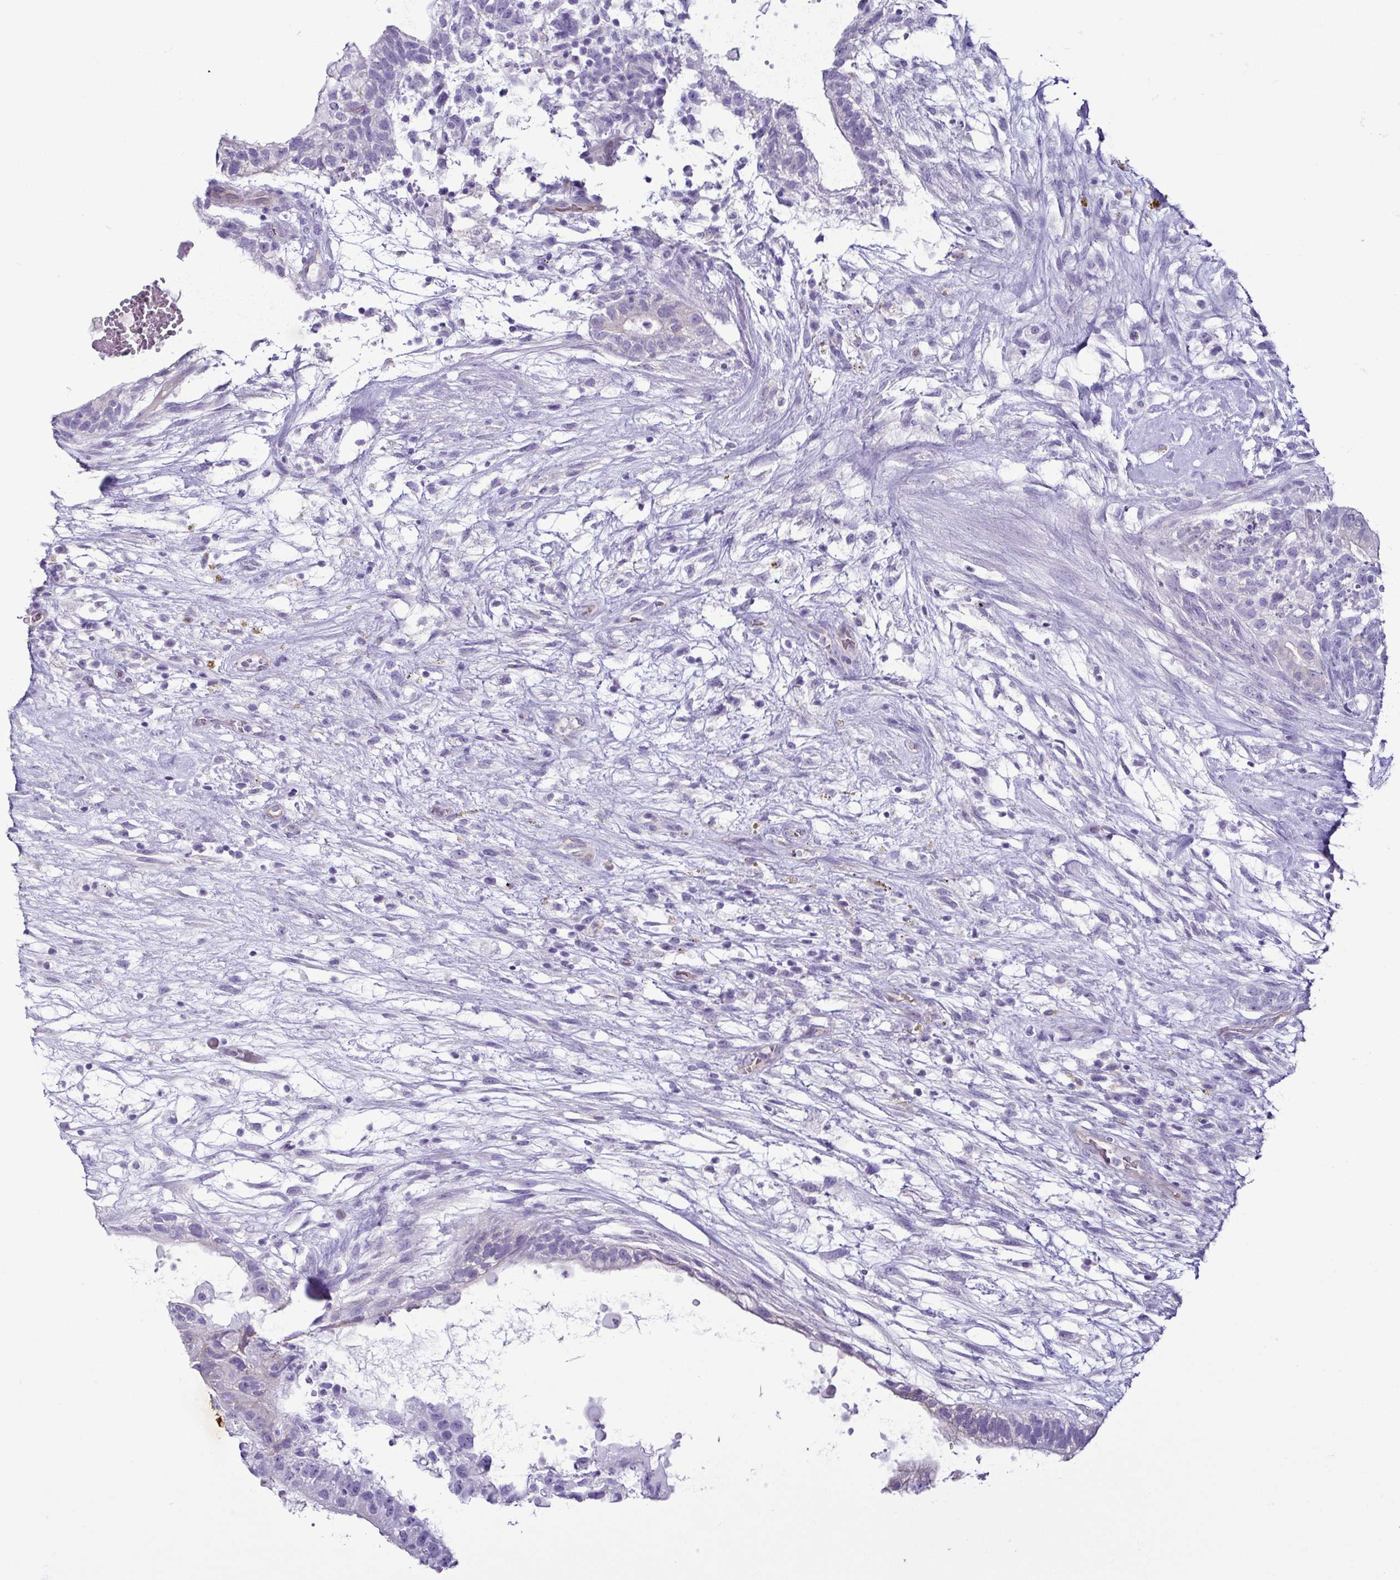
{"staining": {"intensity": "negative", "quantity": "none", "location": "none"}, "tissue": "testis cancer", "cell_type": "Tumor cells", "image_type": "cancer", "snomed": [{"axis": "morphology", "description": "Normal tissue, NOS"}, {"axis": "morphology", "description": "Carcinoma, Embryonal, NOS"}, {"axis": "topography", "description": "Testis"}], "caption": "Human testis cancer (embryonal carcinoma) stained for a protein using immunohistochemistry (IHC) shows no staining in tumor cells.", "gene": "CASP14", "patient": {"sex": "male", "age": 32}}